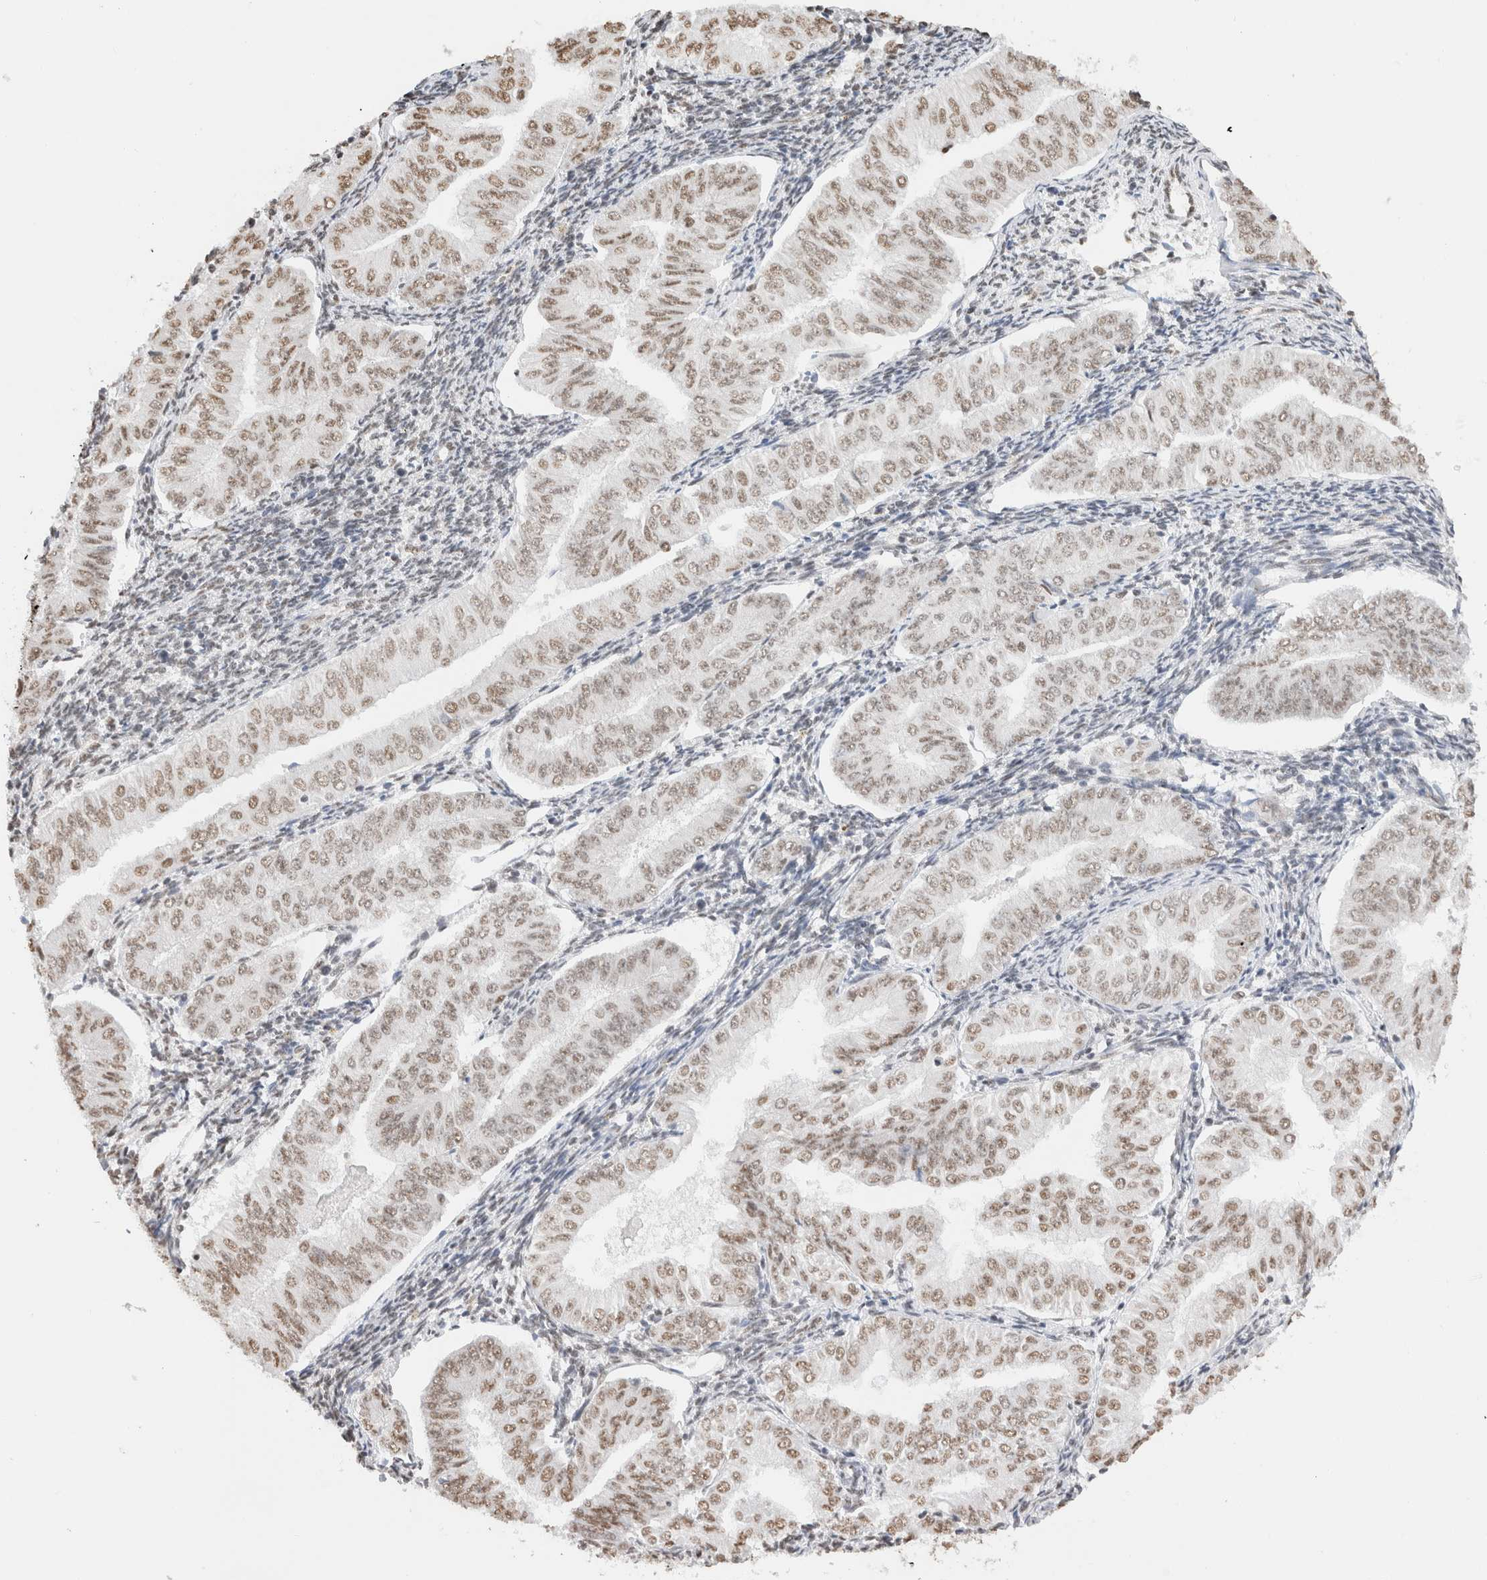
{"staining": {"intensity": "moderate", "quantity": "25%-75%", "location": "nuclear"}, "tissue": "endometrial cancer", "cell_type": "Tumor cells", "image_type": "cancer", "snomed": [{"axis": "morphology", "description": "Normal tissue, NOS"}, {"axis": "morphology", "description": "Adenocarcinoma, NOS"}, {"axis": "topography", "description": "Endometrium"}], "caption": "High-power microscopy captured an immunohistochemistry photomicrograph of endometrial cancer (adenocarcinoma), revealing moderate nuclear staining in approximately 25%-75% of tumor cells. (IHC, brightfield microscopy, high magnification).", "gene": "SUPT3H", "patient": {"sex": "female", "age": 53}}